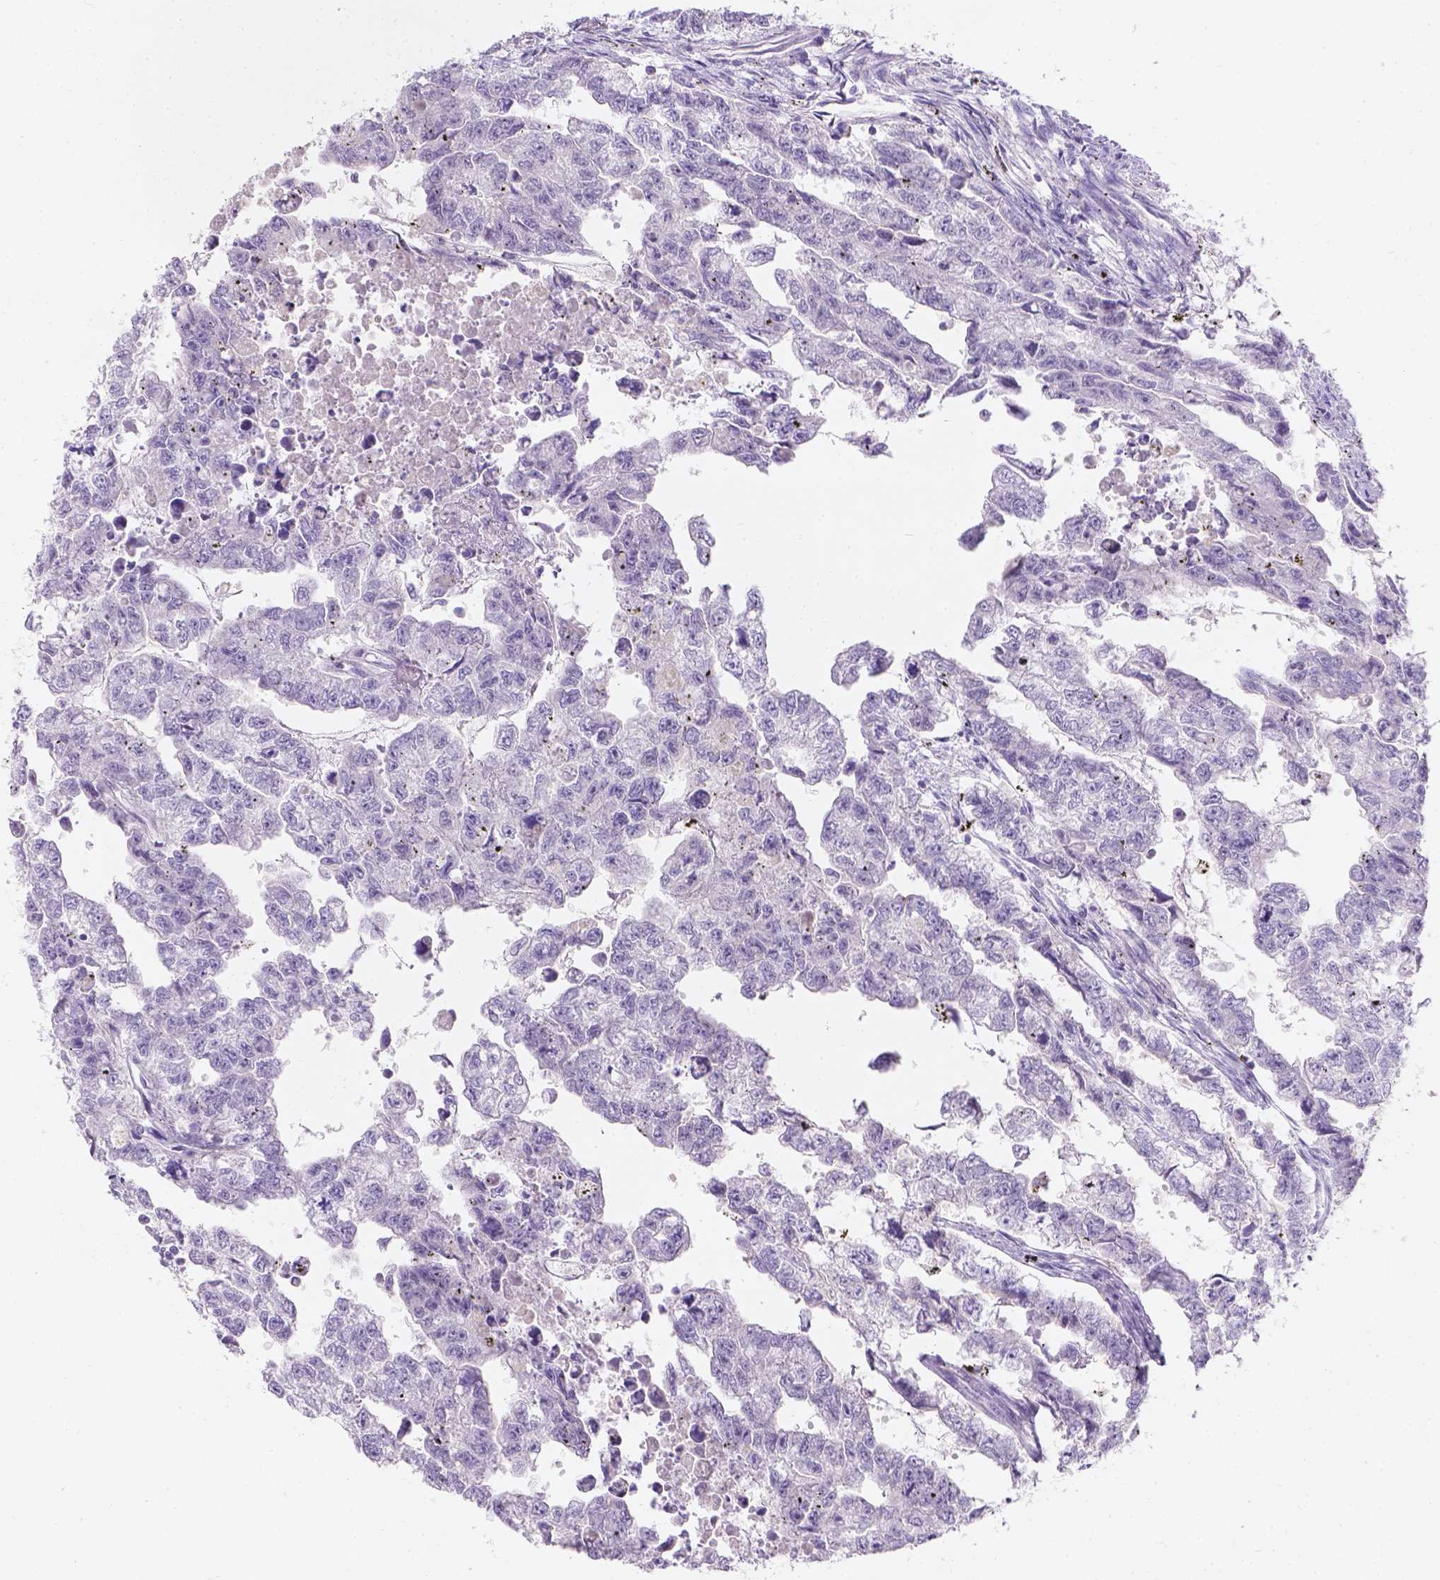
{"staining": {"intensity": "negative", "quantity": "none", "location": "none"}, "tissue": "testis cancer", "cell_type": "Tumor cells", "image_type": "cancer", "snomed": [{"axis": "morphology", "description": "Carcinoma, Embryonal, NOS"}, {"axis": "morphology", "description": "Teratoma, malignant, NOS"}, {"axis": "topography", "description": "Testis"}], "caption": "A high-resolution image shows IHC staining of testis cancer, which demonstrates no significant positivity in tumor cells.", "gene": "GAL3ST2", "patient": {"sex": "male", "age": 44}}